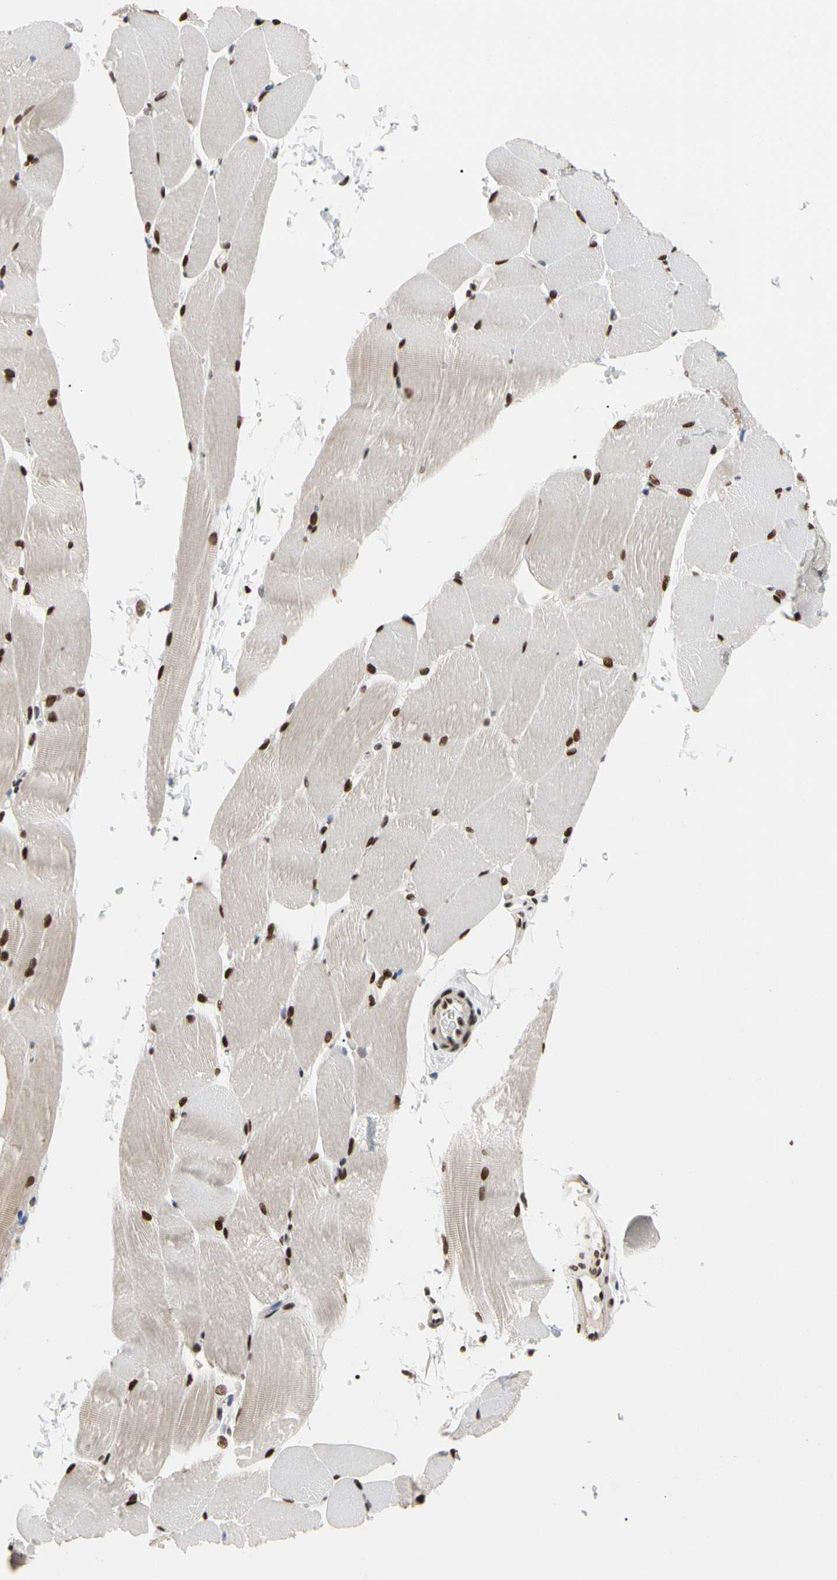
{"staining": {"intensity": "strong", "quantity": ">75%", "location": "cytoplasmic/membranous,nuclear"}, "tissue": "skeletal muscle", "cell_type": "Myocytes", "image_type": "normal", "snomed": [{"axis": "morphology", "description": "Normal tissue, NOS"}, {"axis": "topography", "description": "Skeletal muscle"}, {"axis": "topography", "description": "Parathyroid gland"}], "caption": "About >75% of myocytes in normal human skeletal muscle demonstrate strong cytoplasmic/membranous,nuclear protein expression as visualized by brown immunohistochemical staining.", "gene": "FAM98B", "patient": {"sex": "female", "age": 37}}